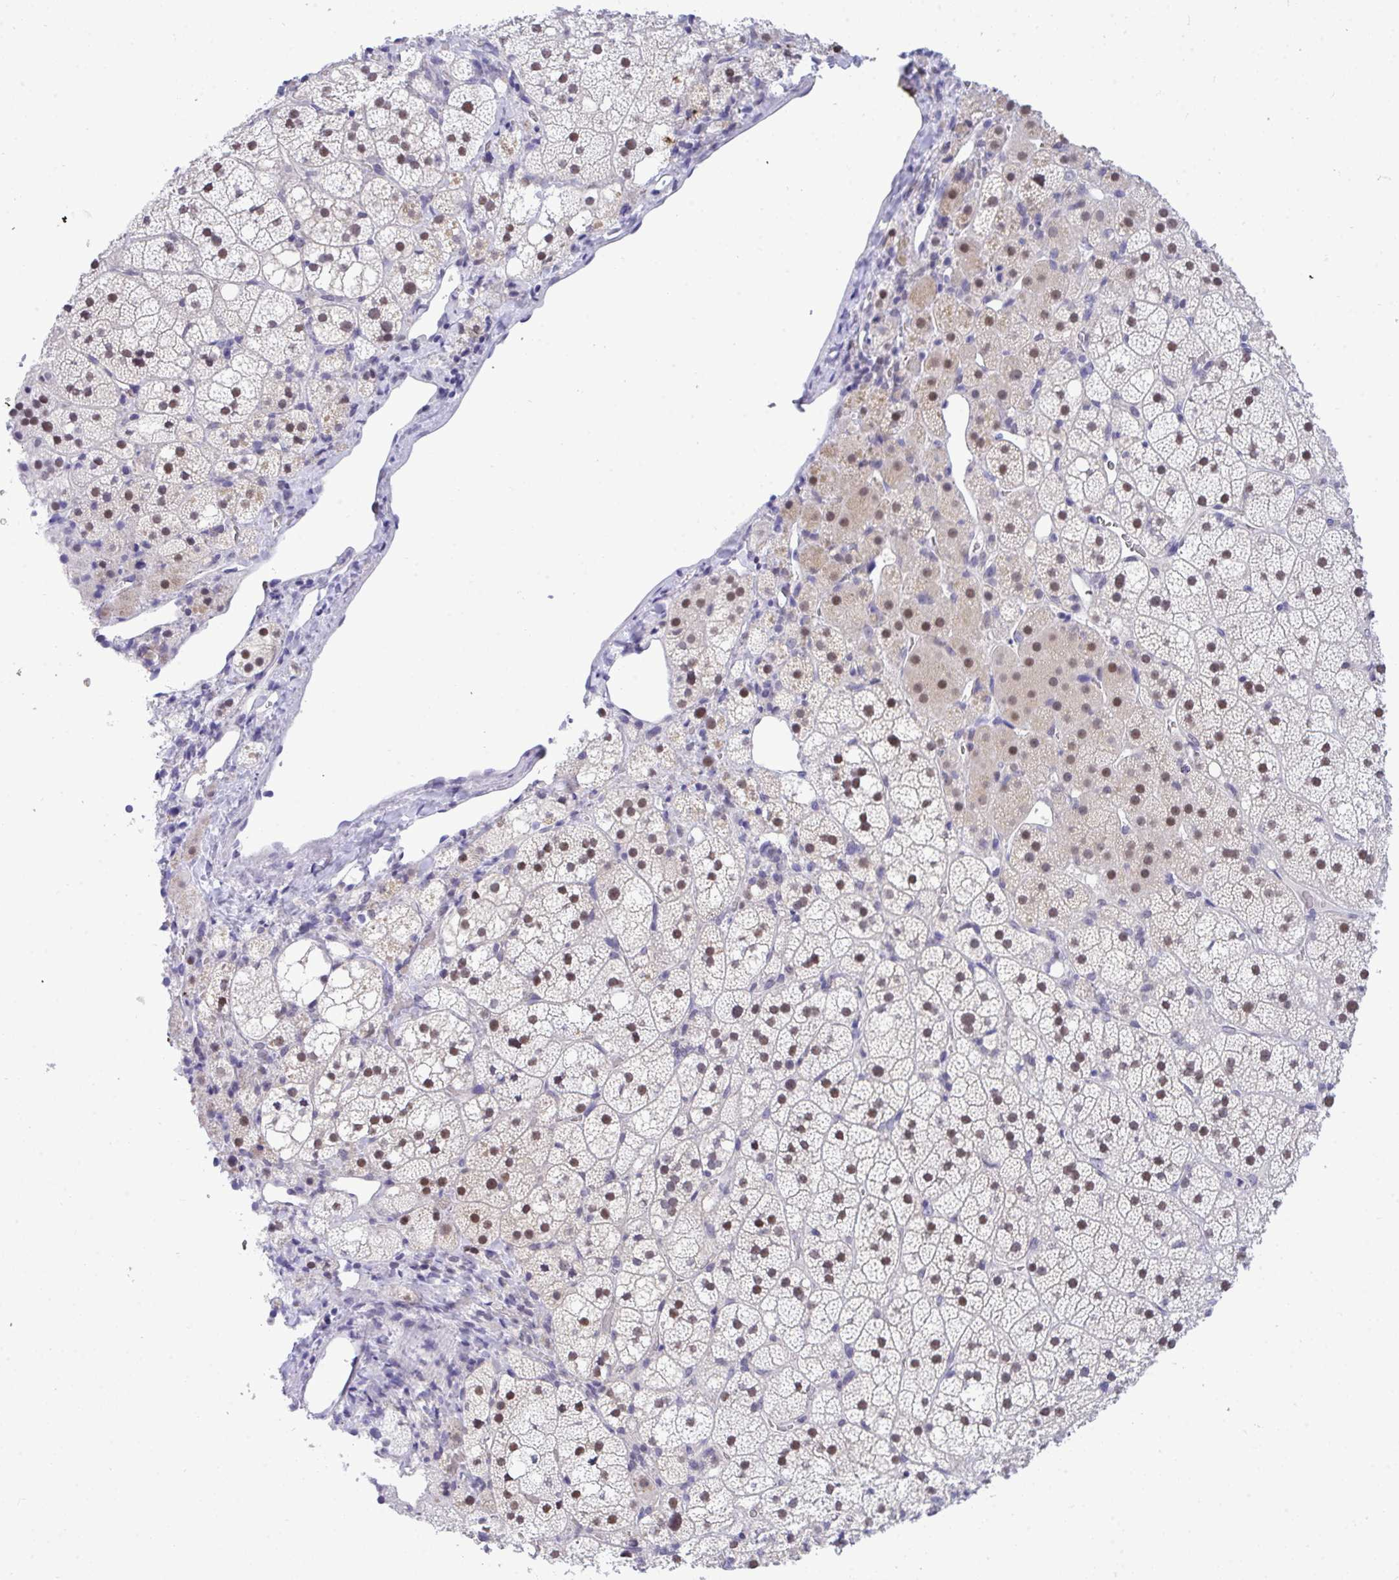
{"staining": {"intensity": "moderate", "quantity": ">75%", "location": "nuclear"}, "tissue": "adrenal gland", "cell_type": "Glandular cells", "image_type": "normal", "snomed": [{"axis": "morphology", "description": "Normal tissue, NOS"}, {"axis": "topography", "description": "Adrenal gland"}], "caption": "Moderate nuclear positivity for a protein is present in approximately >75% of glandular cells of benign adrenal gland using immunohistochemistry (IHC).", "gene": "THOP1", "patient": {"sex": "male", "age": 53}}